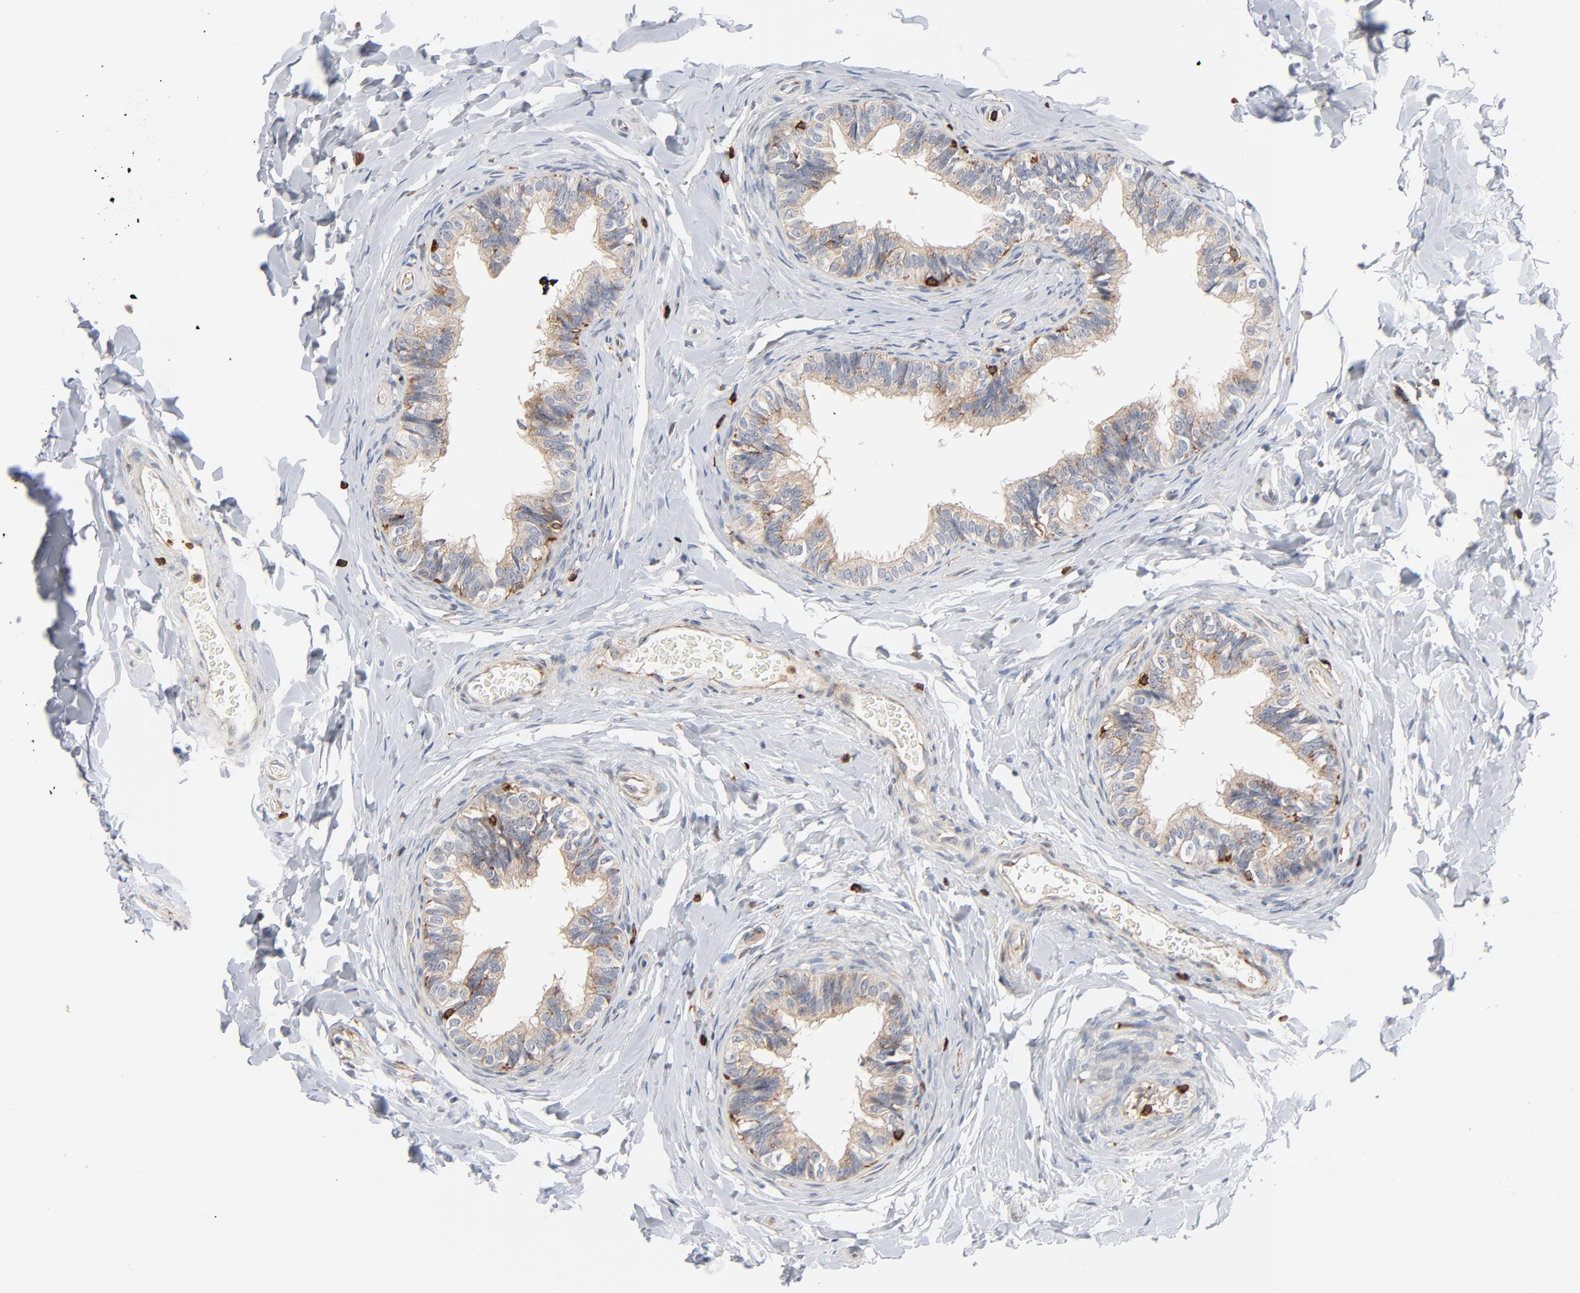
{"staining": {"intensity": "weak", "quantity": ">75%", "location": "cytoplasmic/membranous"}, "tissue": "epididymis", "cell_type": "Glandular cells", "image_type": "normal", "snomed": [{"axis": "morphology", "description": "Normal tissue, NOS"}, {"axis": "topography", "description": "Epididymis"}], "caption": "Immunohistochemistry (IHC) staining of normal epididymis, which demonstrates low levels of weak cytoplasmic/membranous expression in approximately >75% of glandular cells indicating weak cytoplasmic/membranous protein expression. The staining was performed using DAB (3,3'-diaminobenzidine) (brown) for protein detection and nuclei were counterstained in hematoxylin (blue).", "gene": "SH3KBP1", "patient": {"sex": "male", "age": 26}}